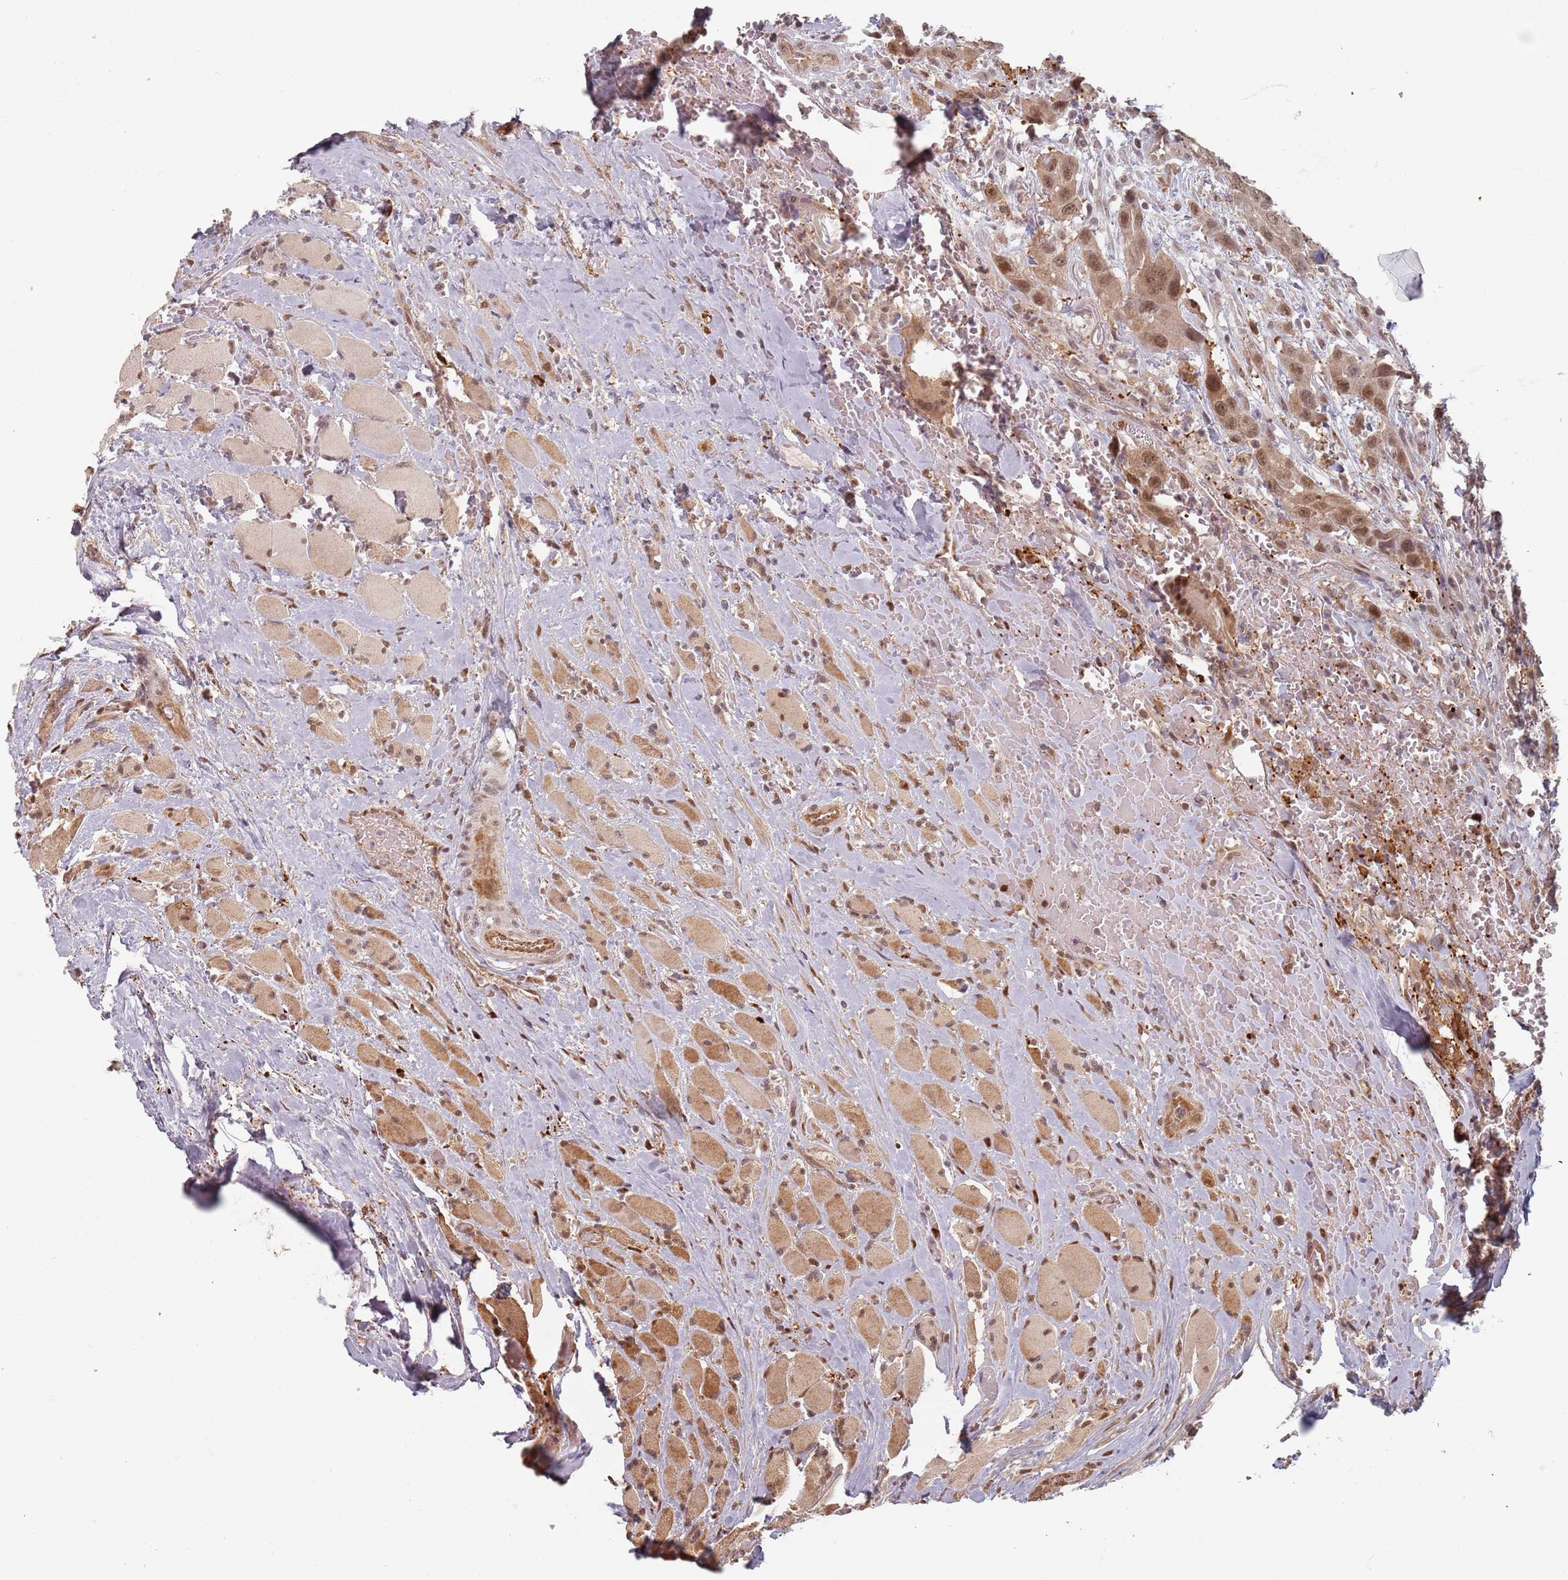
{"staining": {"intensity": "moderate", "quantity": ">75%", "location": "nuclear"}, "tissue": "head and neck cancer", "cell_type": "Tumor cells", "image_type": "cancer", "snomed": [{"axis": "morphology", "description": "Squamous cell carcinoma, NOS"}, {"axis": "topography", "description": "Head-Neck"}], "caption": "A micrograph showing moderate nuclear expression in approximately >75% of tumor cells in head and neck cancer (squamous cell carcinoma), as visualized by brown immunohistochemical staining.", "gene": "PLSCR5", "patient": {"sex": "male", "age": 81}}